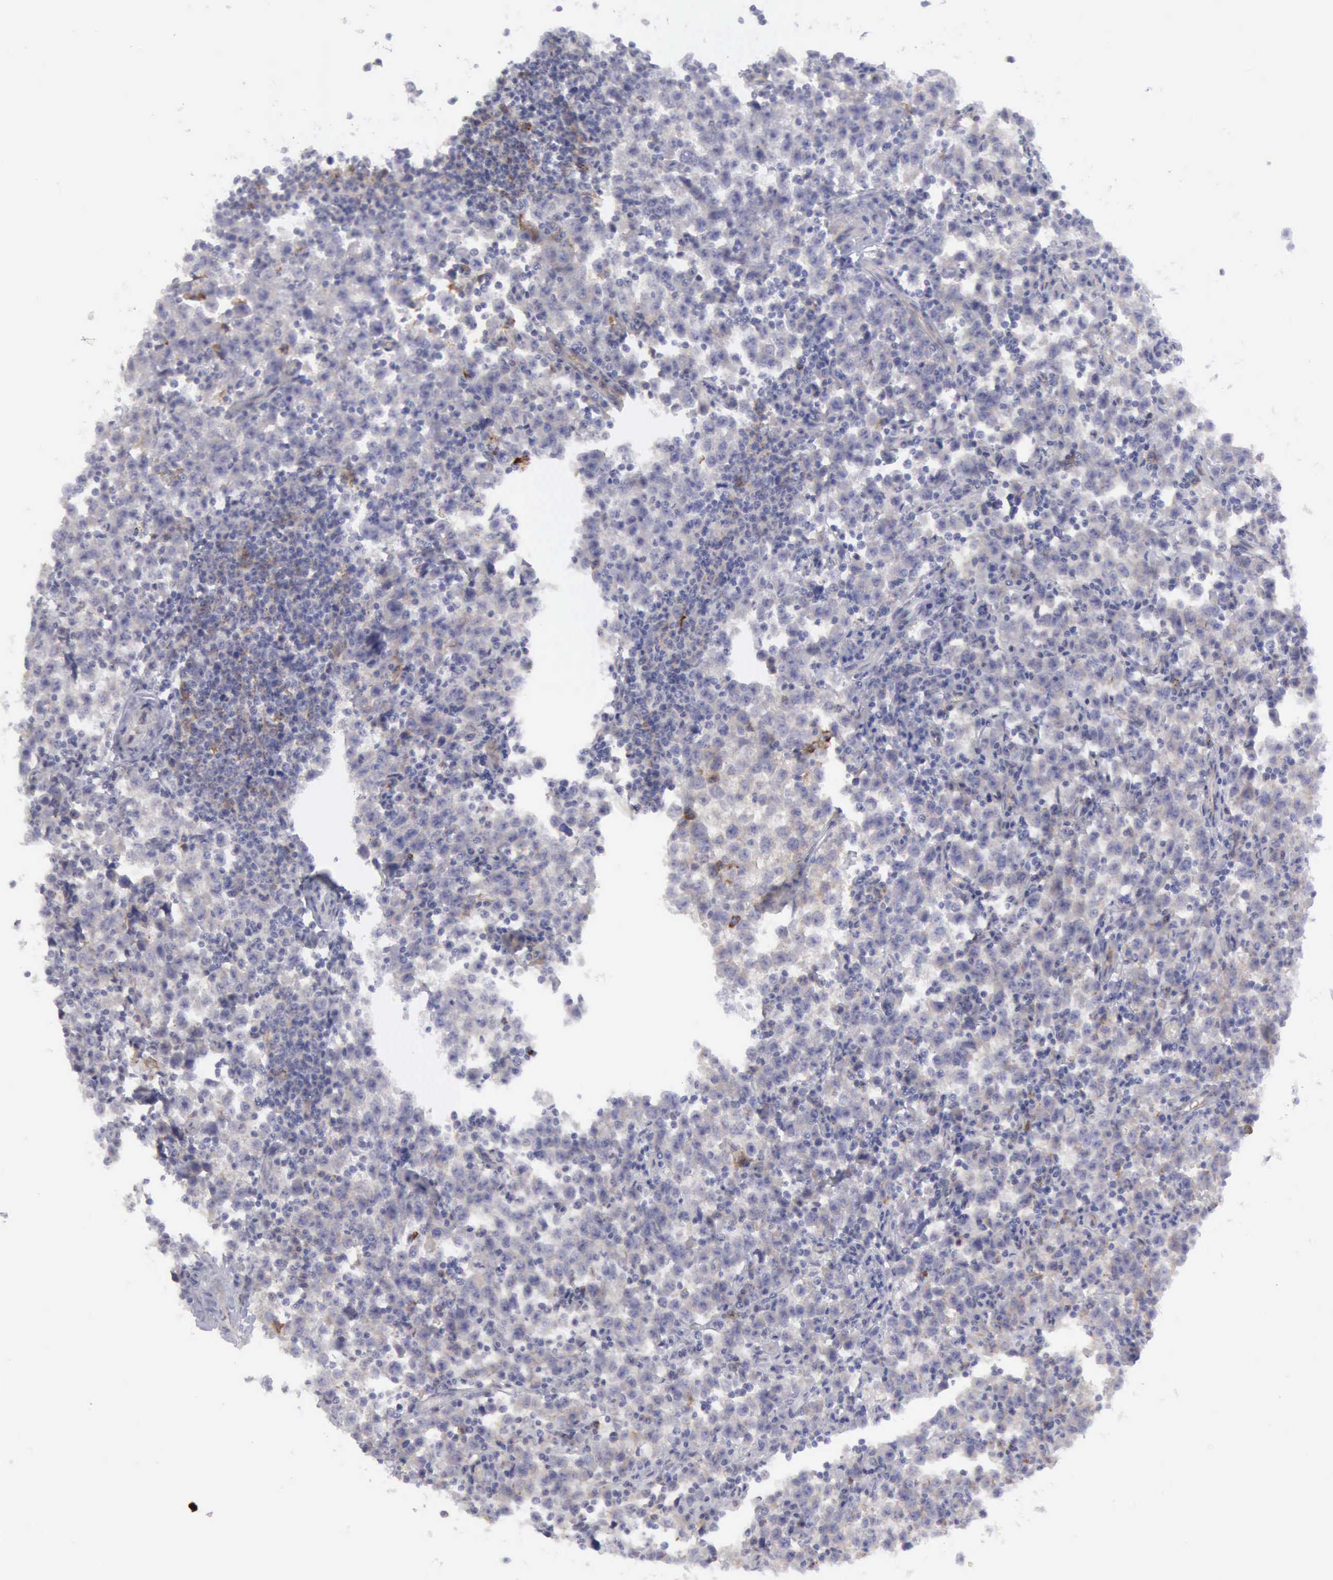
{"staining": {"intensity": "negative", "quantity": "none", "location": "none"}, "tissue": "testis cancer", "cell_type": "Tumor cells", "image_type": "cancer", "snomed": [{"axis": "morphology", "description": "Seminoma, NOS"}, {"axis": "topography", "description": "Testis"}], "caption": "The immunohistochemistry (IHC) image has no significant staining in tumor cells of testis seminoma tissue.", "gene": "TFRC", "patient": {"sex": "male", "age": 35}}